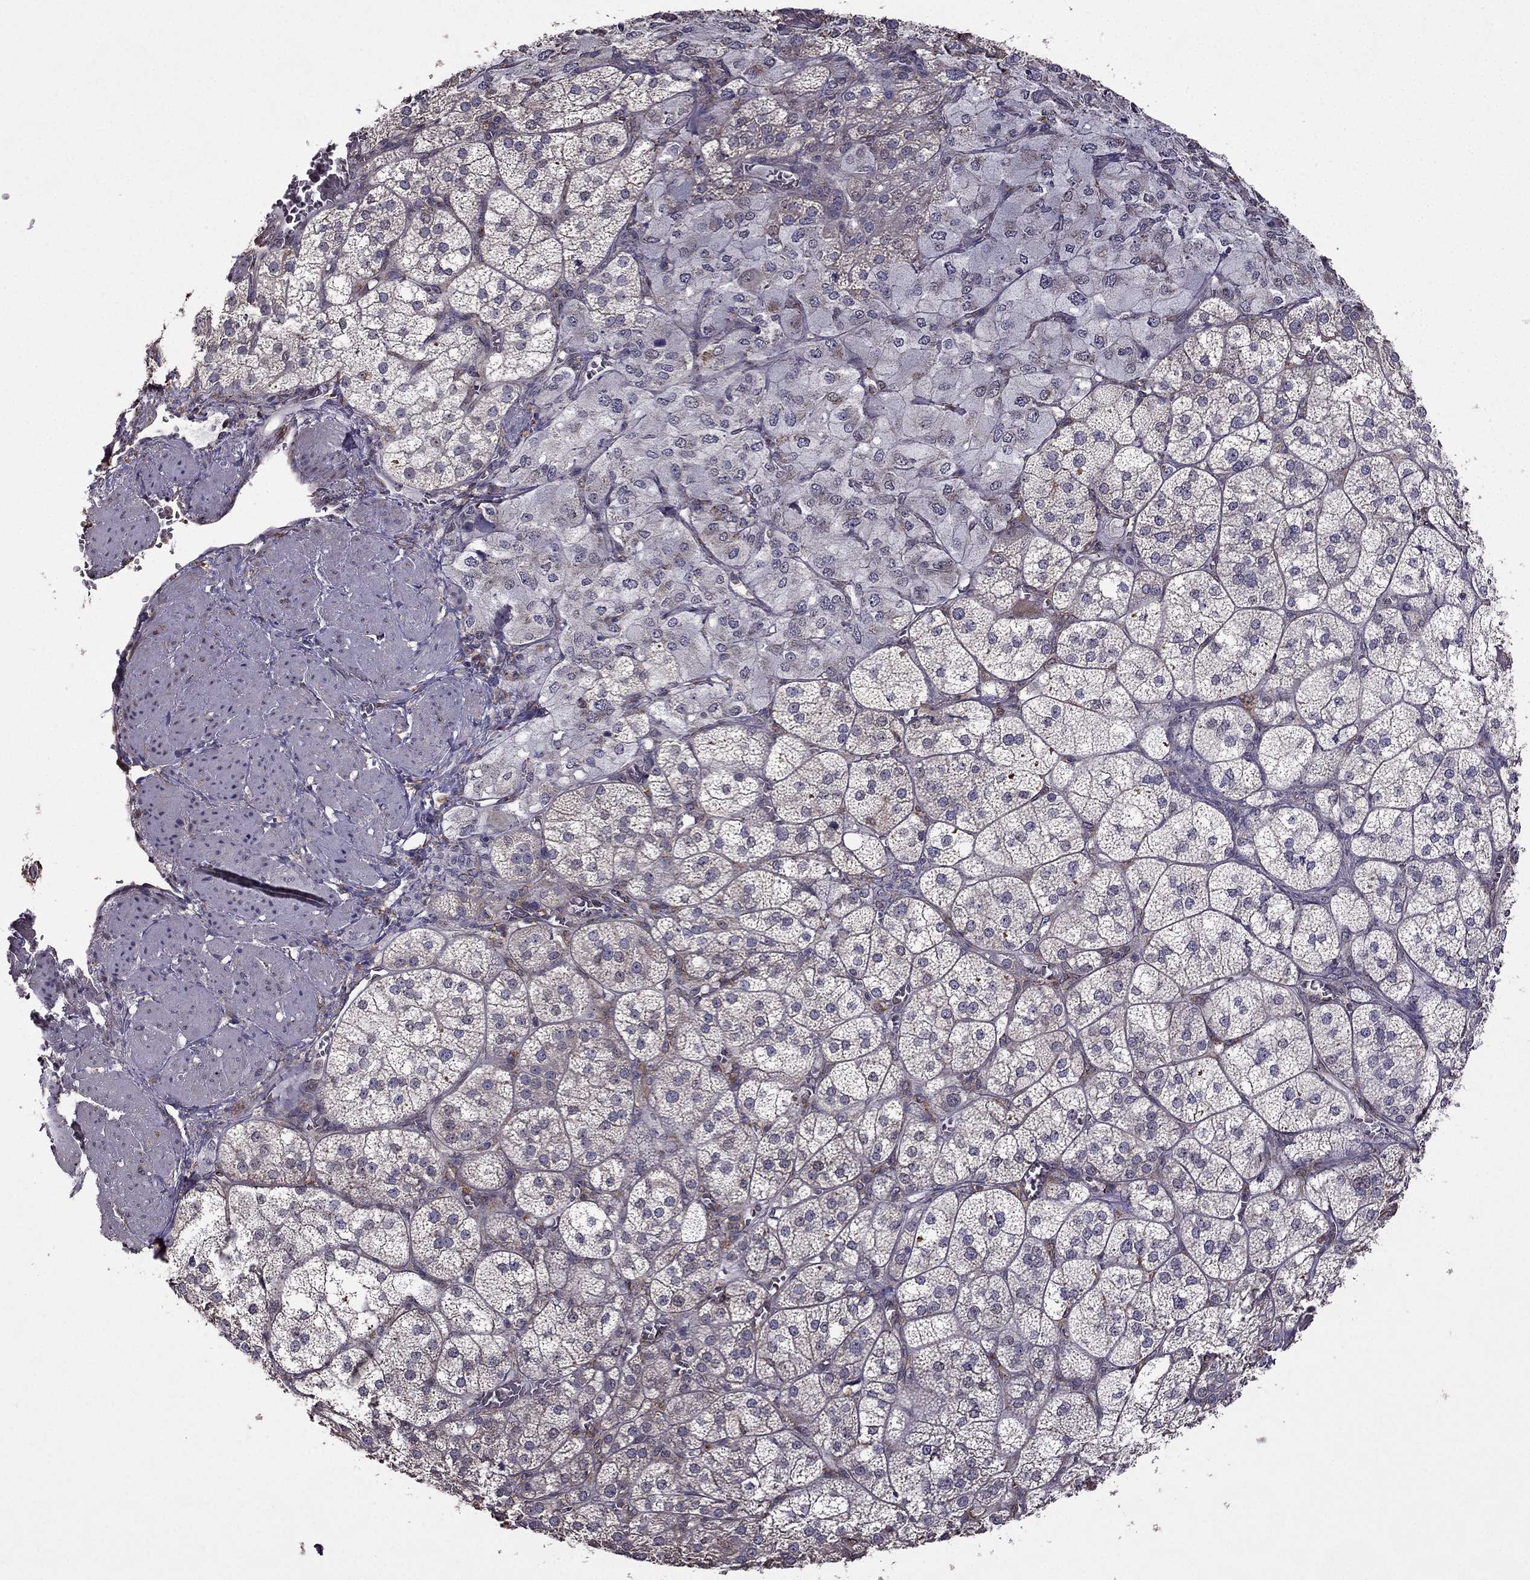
{"staining": {"intensity": "moderate", "quantity": "25%-75%", "location": "cytoplasmic/membranous"}, "tissue": "adrenal gland", "cell_type": "Glandular cells", "image_type": "normal", "snomed": [{"axis": "morphology", "description": "Normal tissue, NOS"}, {"axis": "topography", "description": "Adrenal gland"}], "caption": "Protein staining by immunohistochemistry (IHC) shows moderate cytoplasmic/membranous staining in about 25%-75% of glandular cells in normal adrenal gland.", "gene": "IKBIP", "patient": {"sex": "female", "age": 60}}